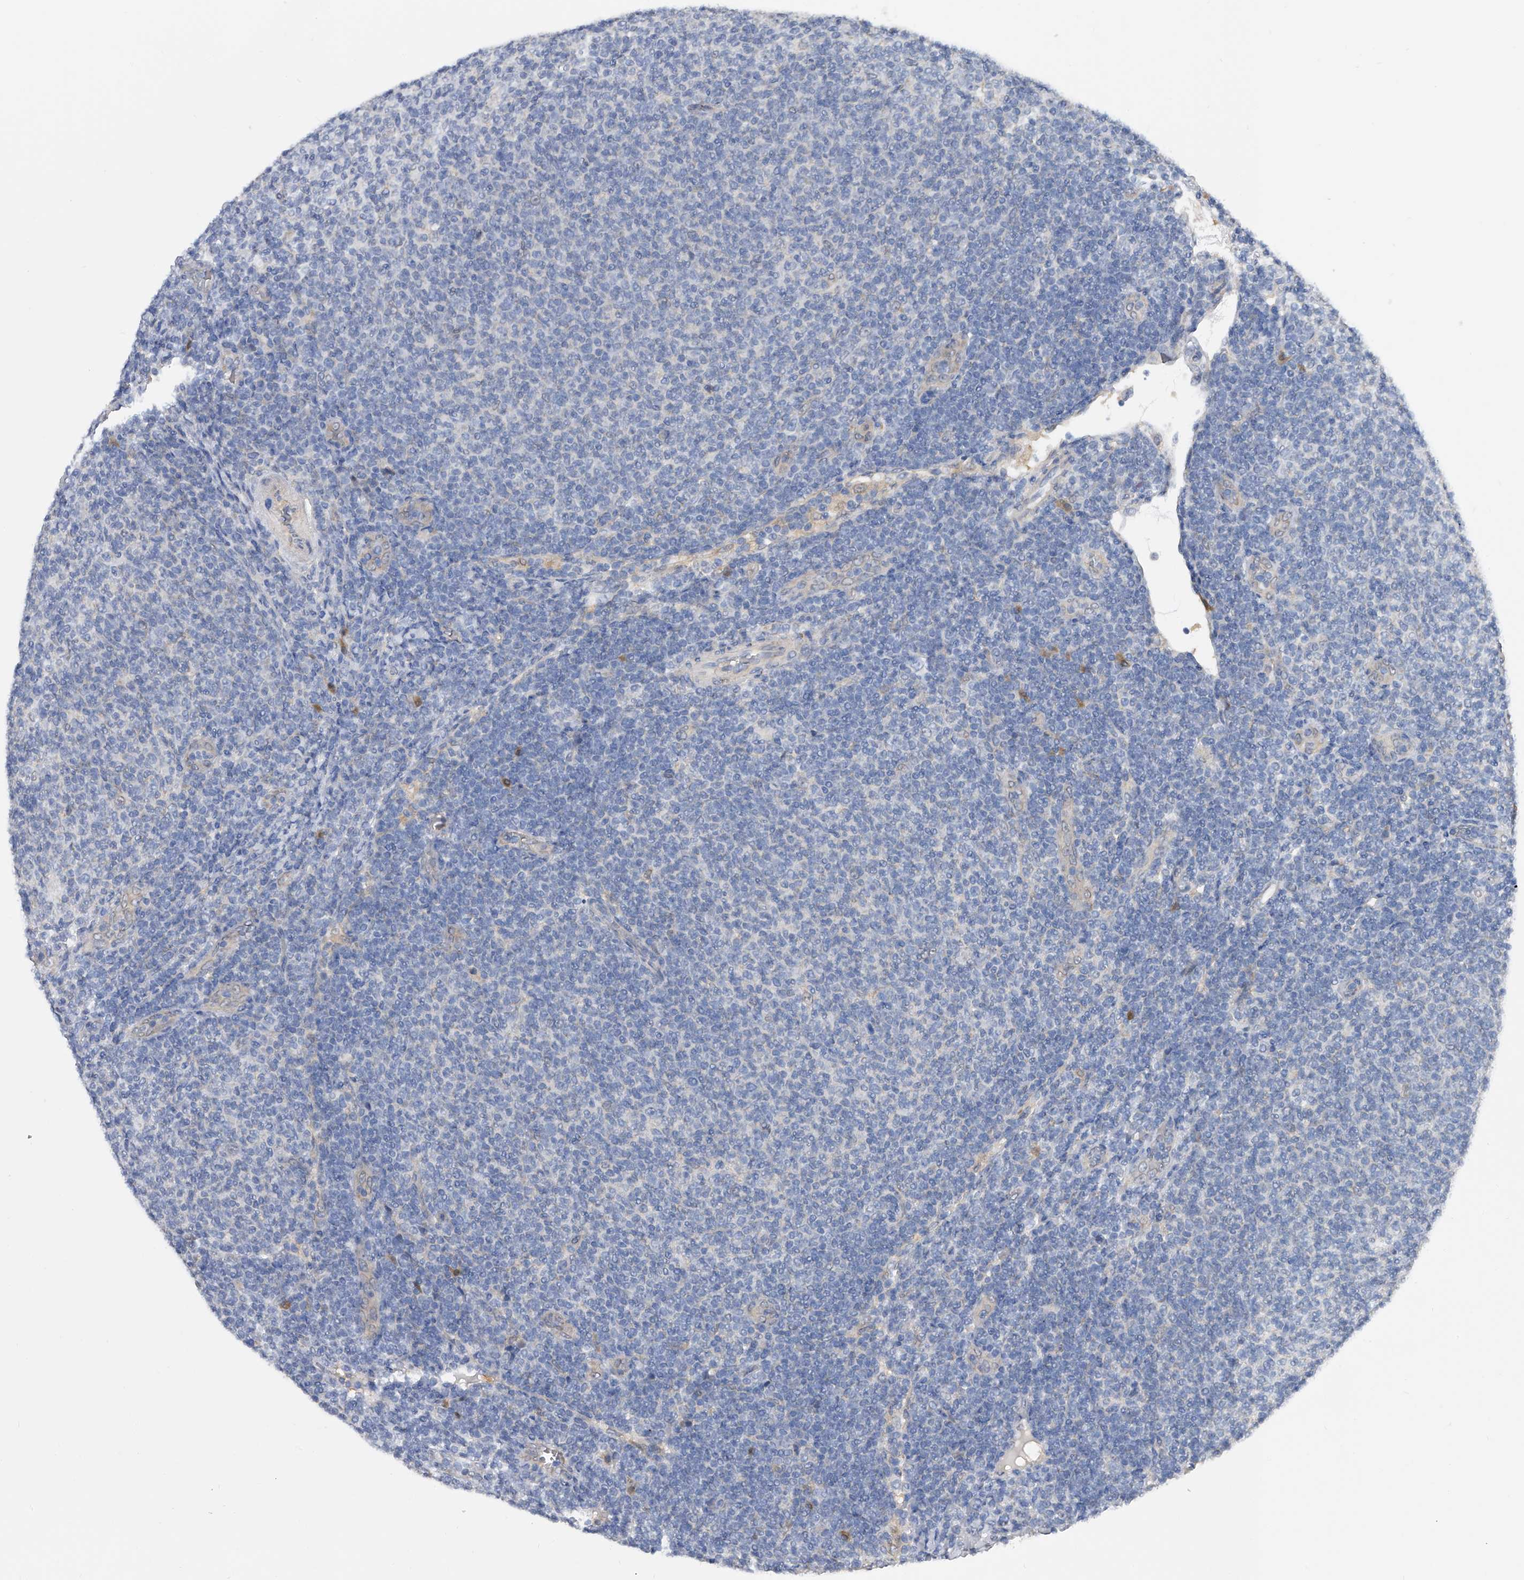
{"staining": {"intensity": "negative", "quantity": "none", "location": "none"}, "tissue": "lymphoma", "cell_type": "Tumor cells", "image_type": "cancer", "snomed": [{"axis": "morphology", "description": "Malignant lymphoma, non-Hodgkin's type, Low grade"}, {"axis": "topography", "description": "Lymph node"}], "caption": "High power microscopy histopathology image of an IHC photomicrograph of low-grade malignant lymphoma, non-Hodgkin's type, revealing no significant expression in tumor cells.", "gene": "PGM3", "patient": {"sex": "male", "age": 66}}